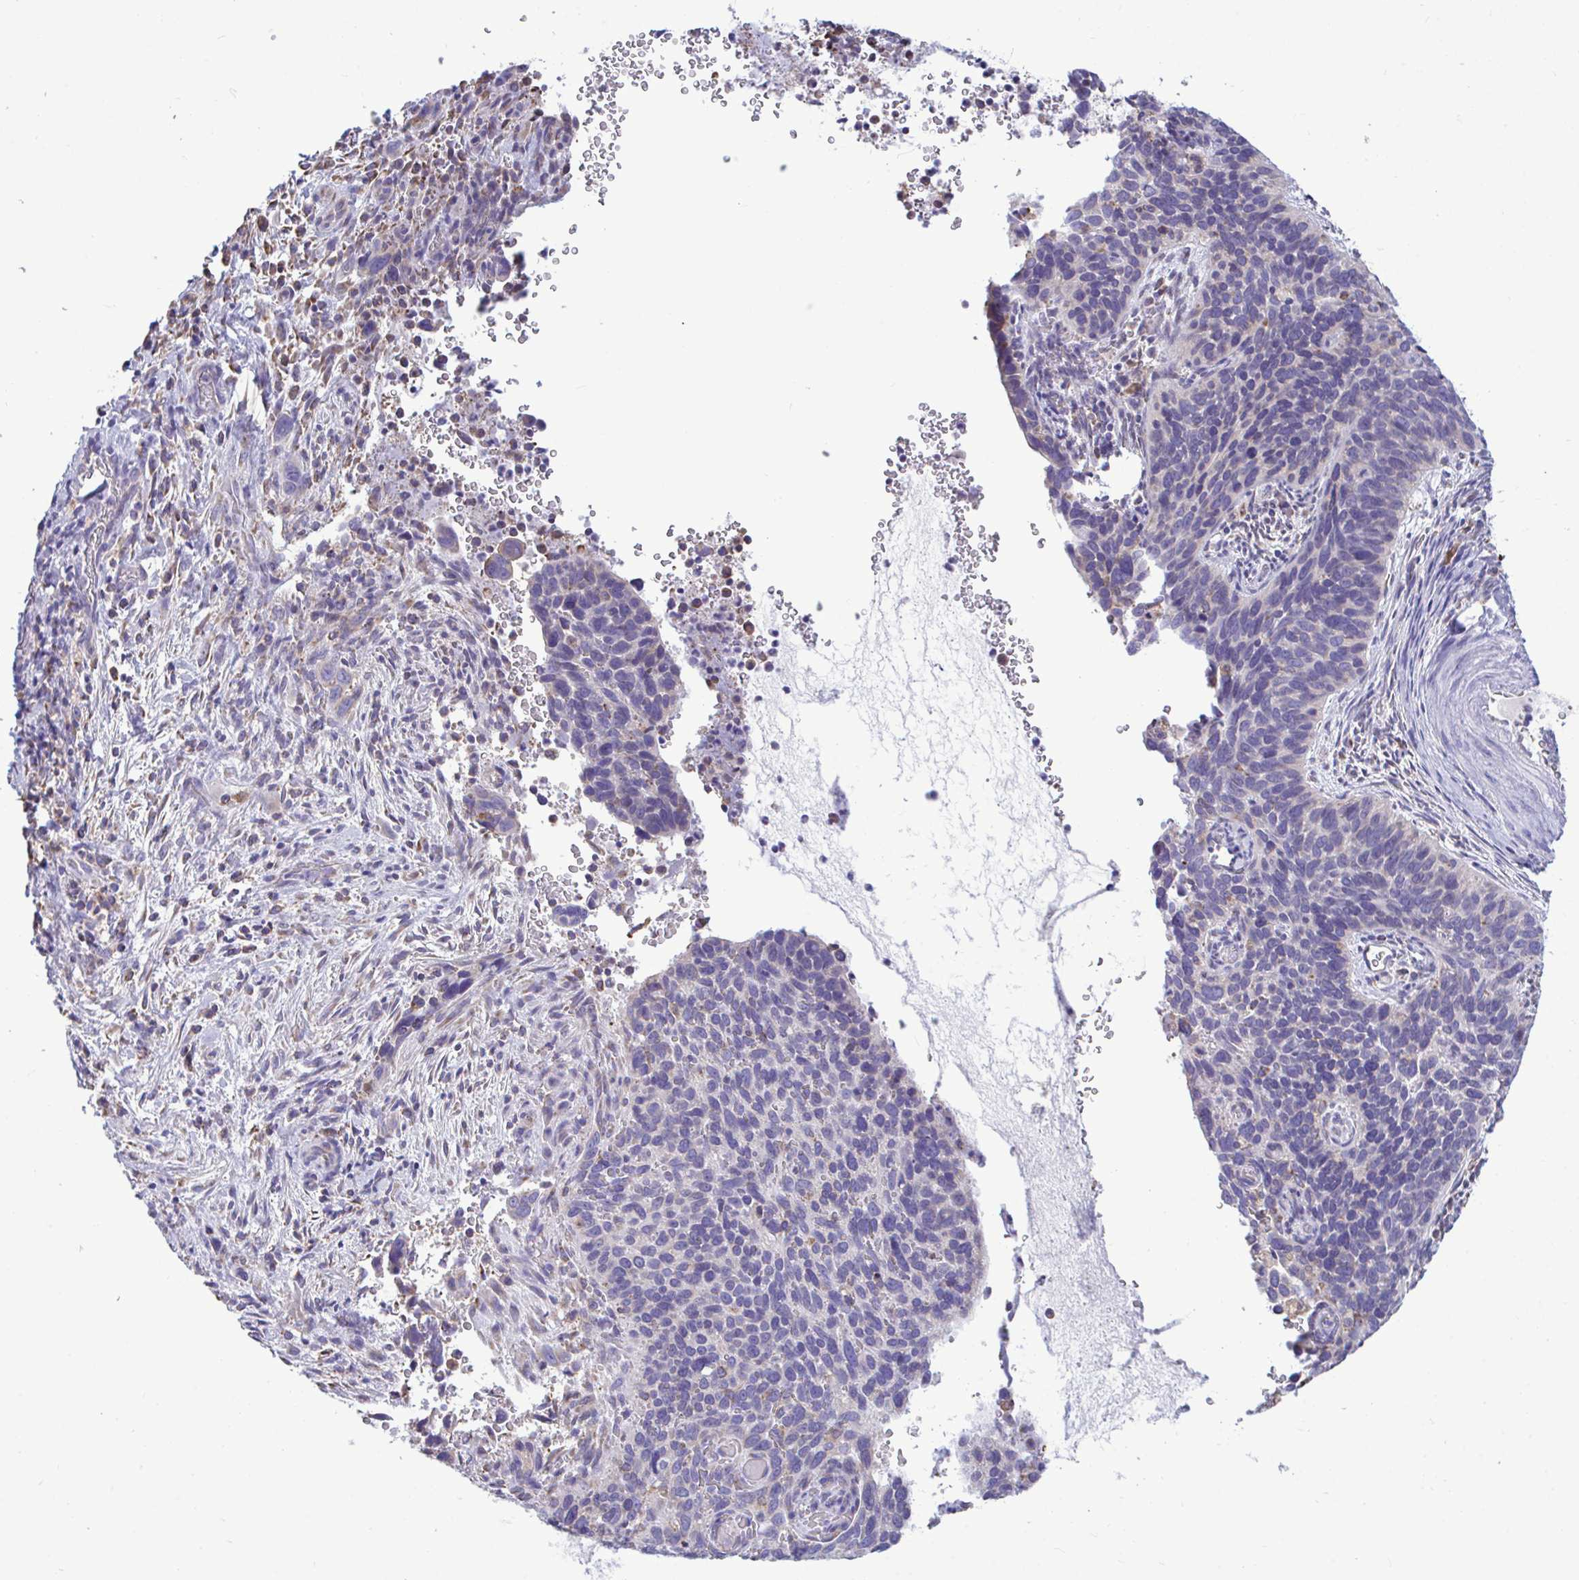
{"staining": {"intensity": "weak", "quantity": "<25%", "location": "cytoplasmic/membranous"}, "tissue": "cervical cancer", "cell_type": "Tumor cells", "image_type": "cancer", "snomed": [{"axis": "morphology", "description": "Squamous cell carcinoma, NOS"}, {"axis": "topography", "description": "Cervix"}], "caption": "Cervical cancer (squamous cell carcinoma) was stained to show a protein in brown. There is no significant staining in tumor cells.", "gene": "PIGK", "patient": {"sex": "female", "age": 51}}